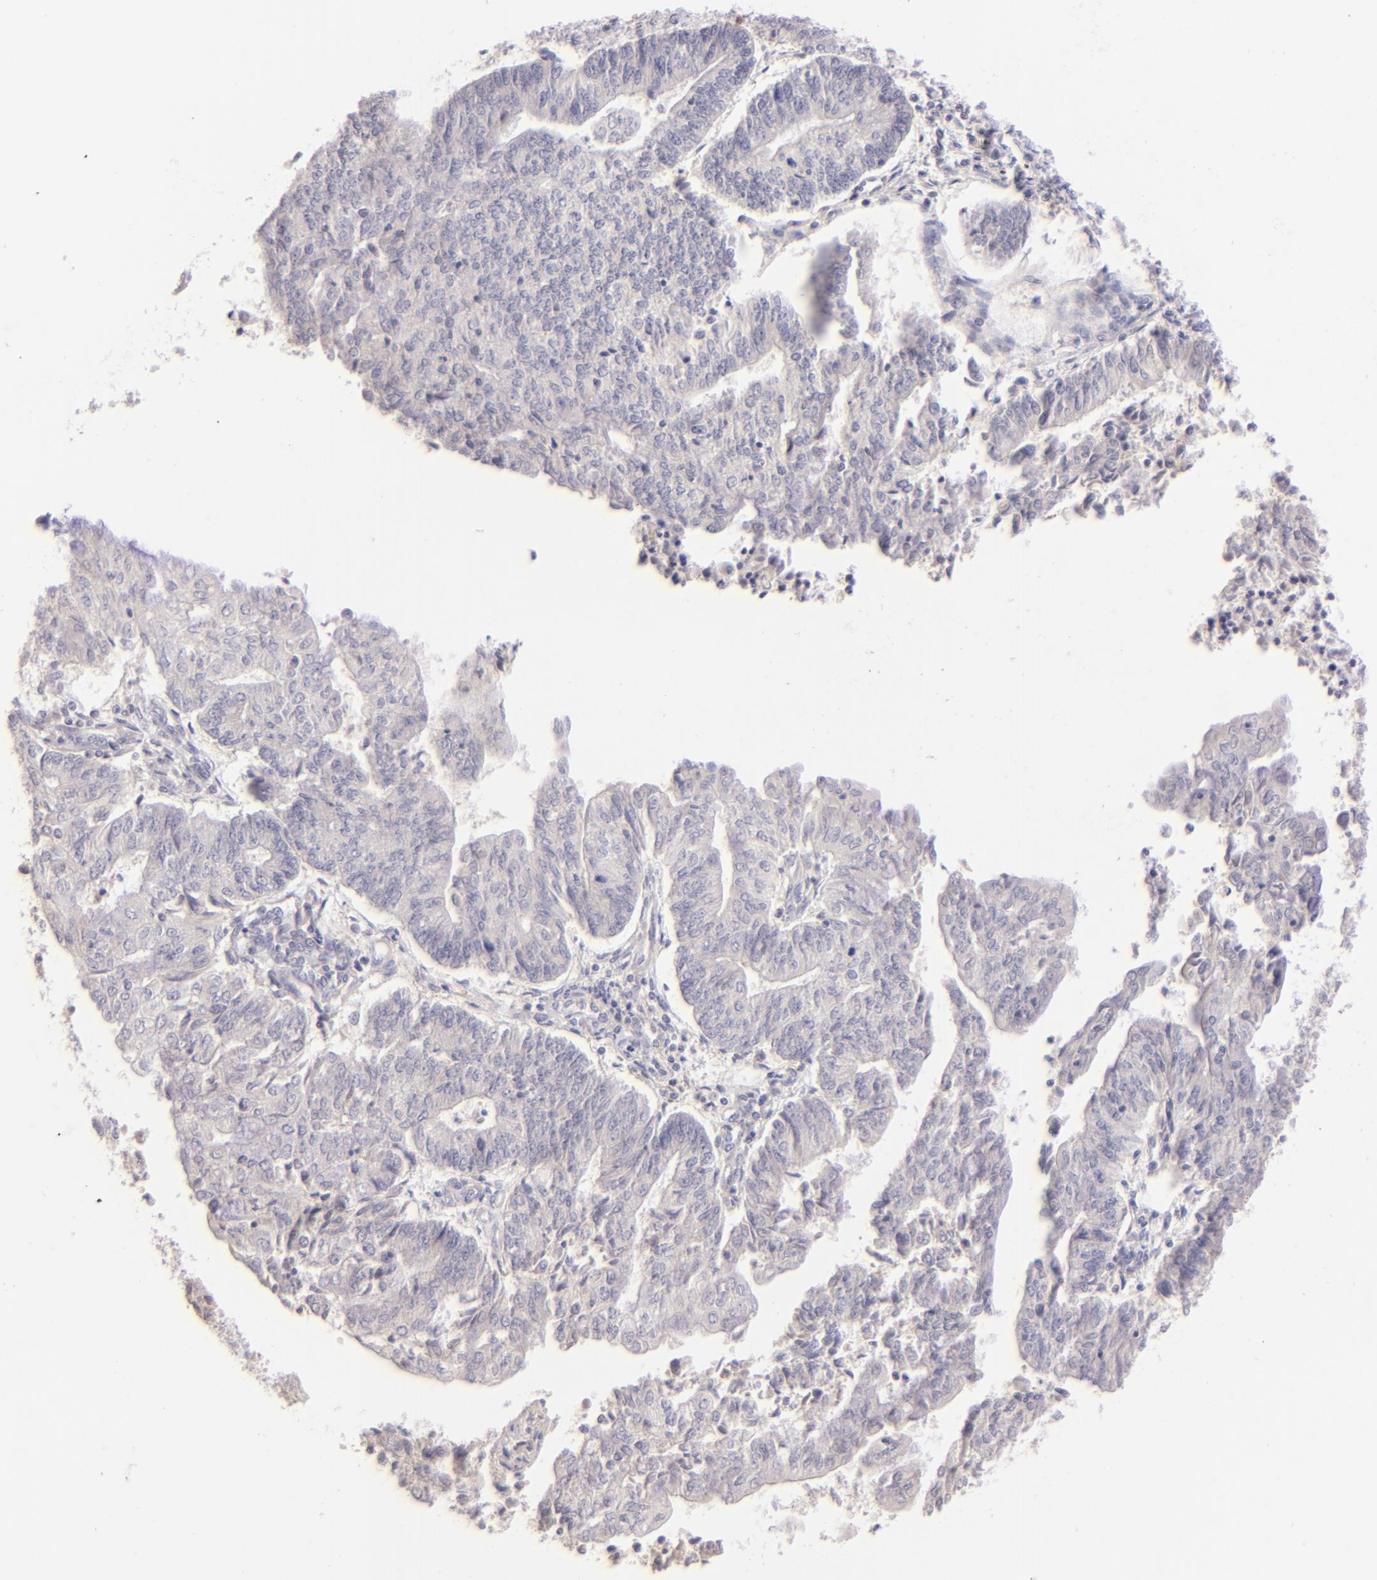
{"staining": {"intensity": "negative", "quantity": "none", "location": "none"}, "tissue": "endometrial cancer", "cell_type": "Tumor cells", "image_type": "cancer", "snomed": [{"axis": "morphology", "description": "Adenocarcinoma, NOS"}, {"axis": "topography", "description": "Endometrium"}], "caption": "Micrograph shows no protein staining in tumor cells of endometrial cancer (adenocarcinoma) tissue.", "gene": "MAGEA1", "patient": {"sex": "female", "age": 59}}